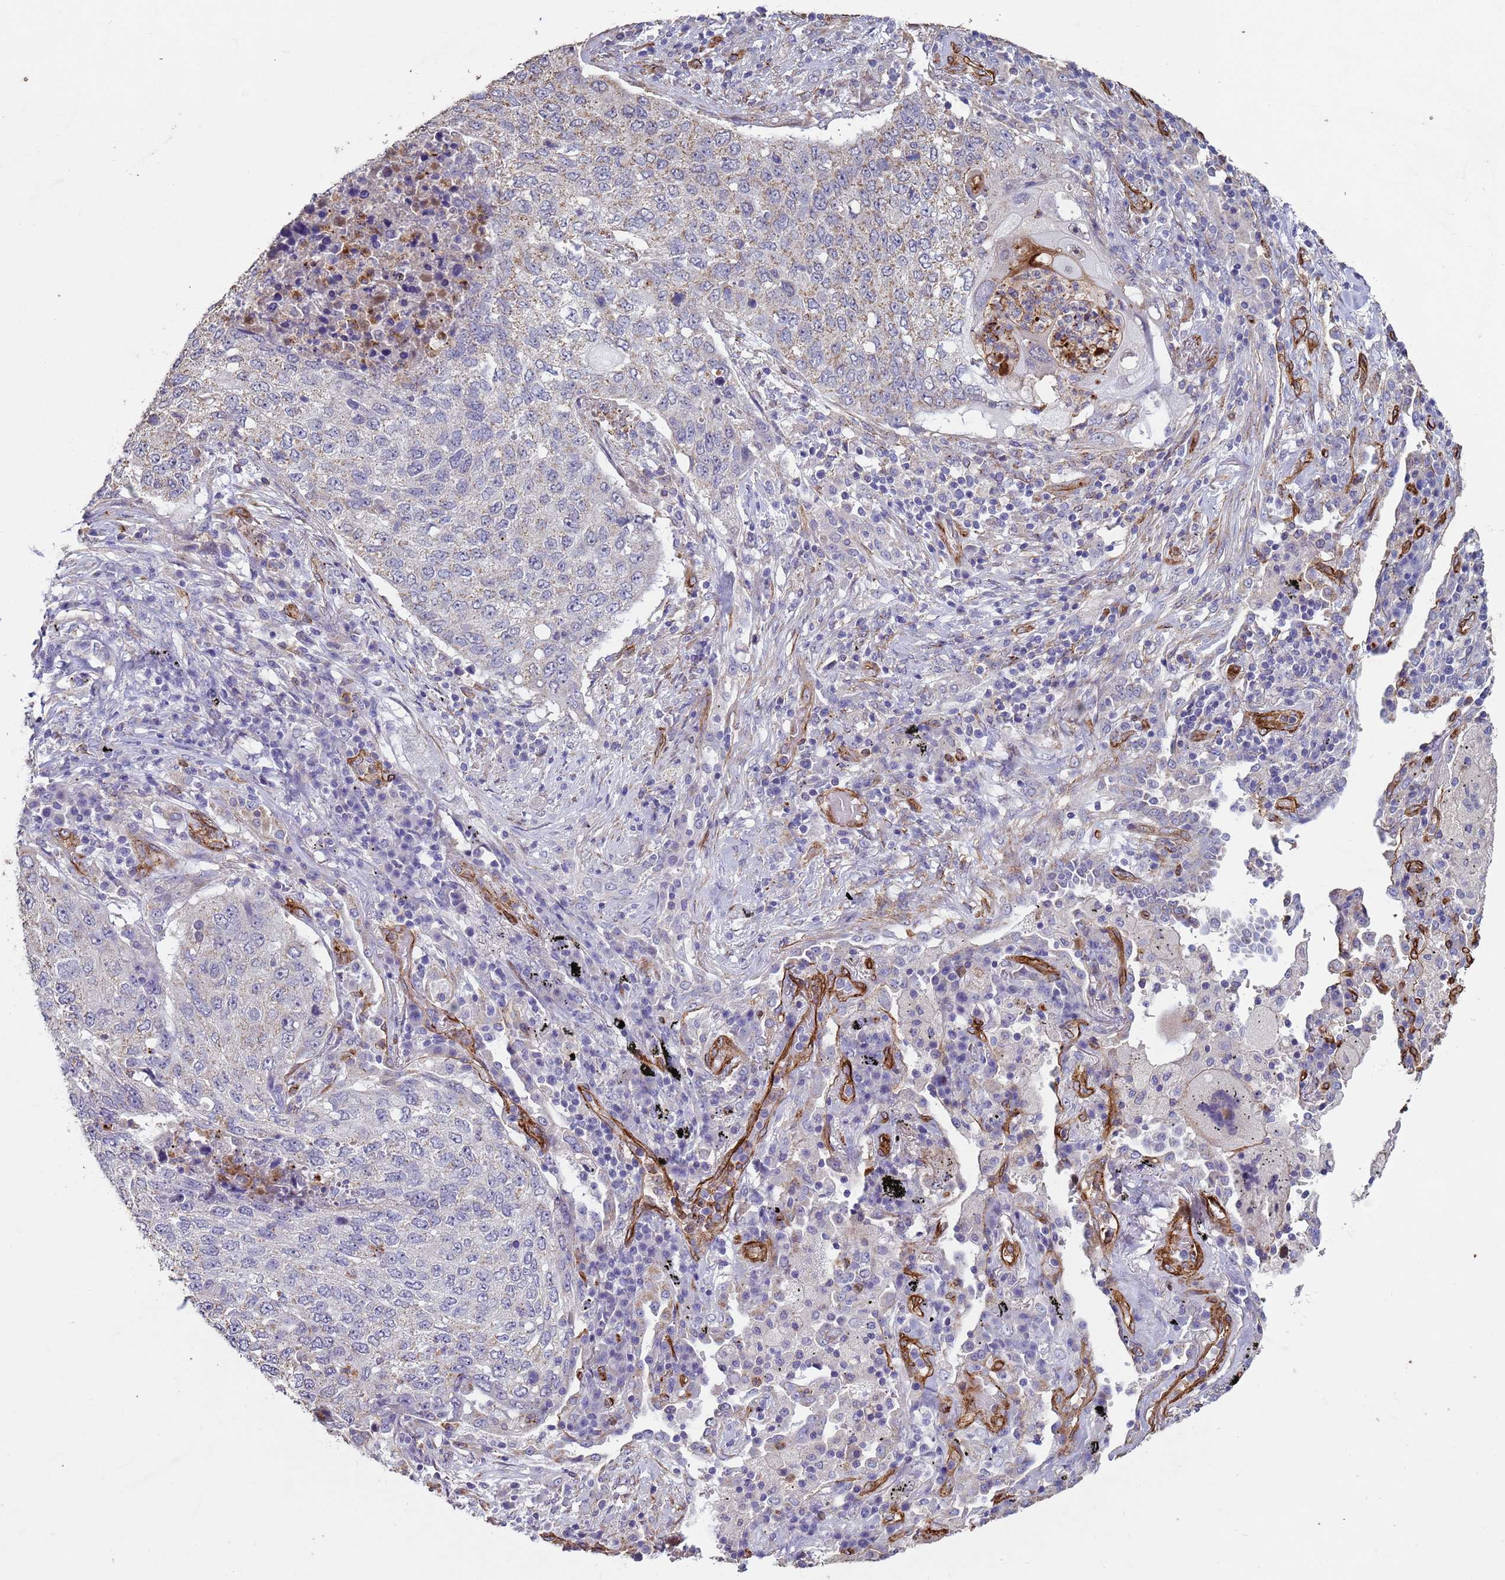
{"staining": {"intensity": "weak", "quantity": "25%-75%", "location": "cytoplasmic/membranous"}, "tissue": "lung cancer", "cell_type": "Tumor cells", "image_type": "cancer", "snomed": [{"axis": "morphology", "description": "Squamous cell carcinoma, NOS"}, {"axis": "topography", "description": "Lung"}], "caption": "Brown immunohistochemical staining in human lung cancer shows weak cytoplasmic/membranous expression in about 25%-75% of tumor cells.", "gene": "GASK1A", "patient": {"sex": "female", "age": 63}}